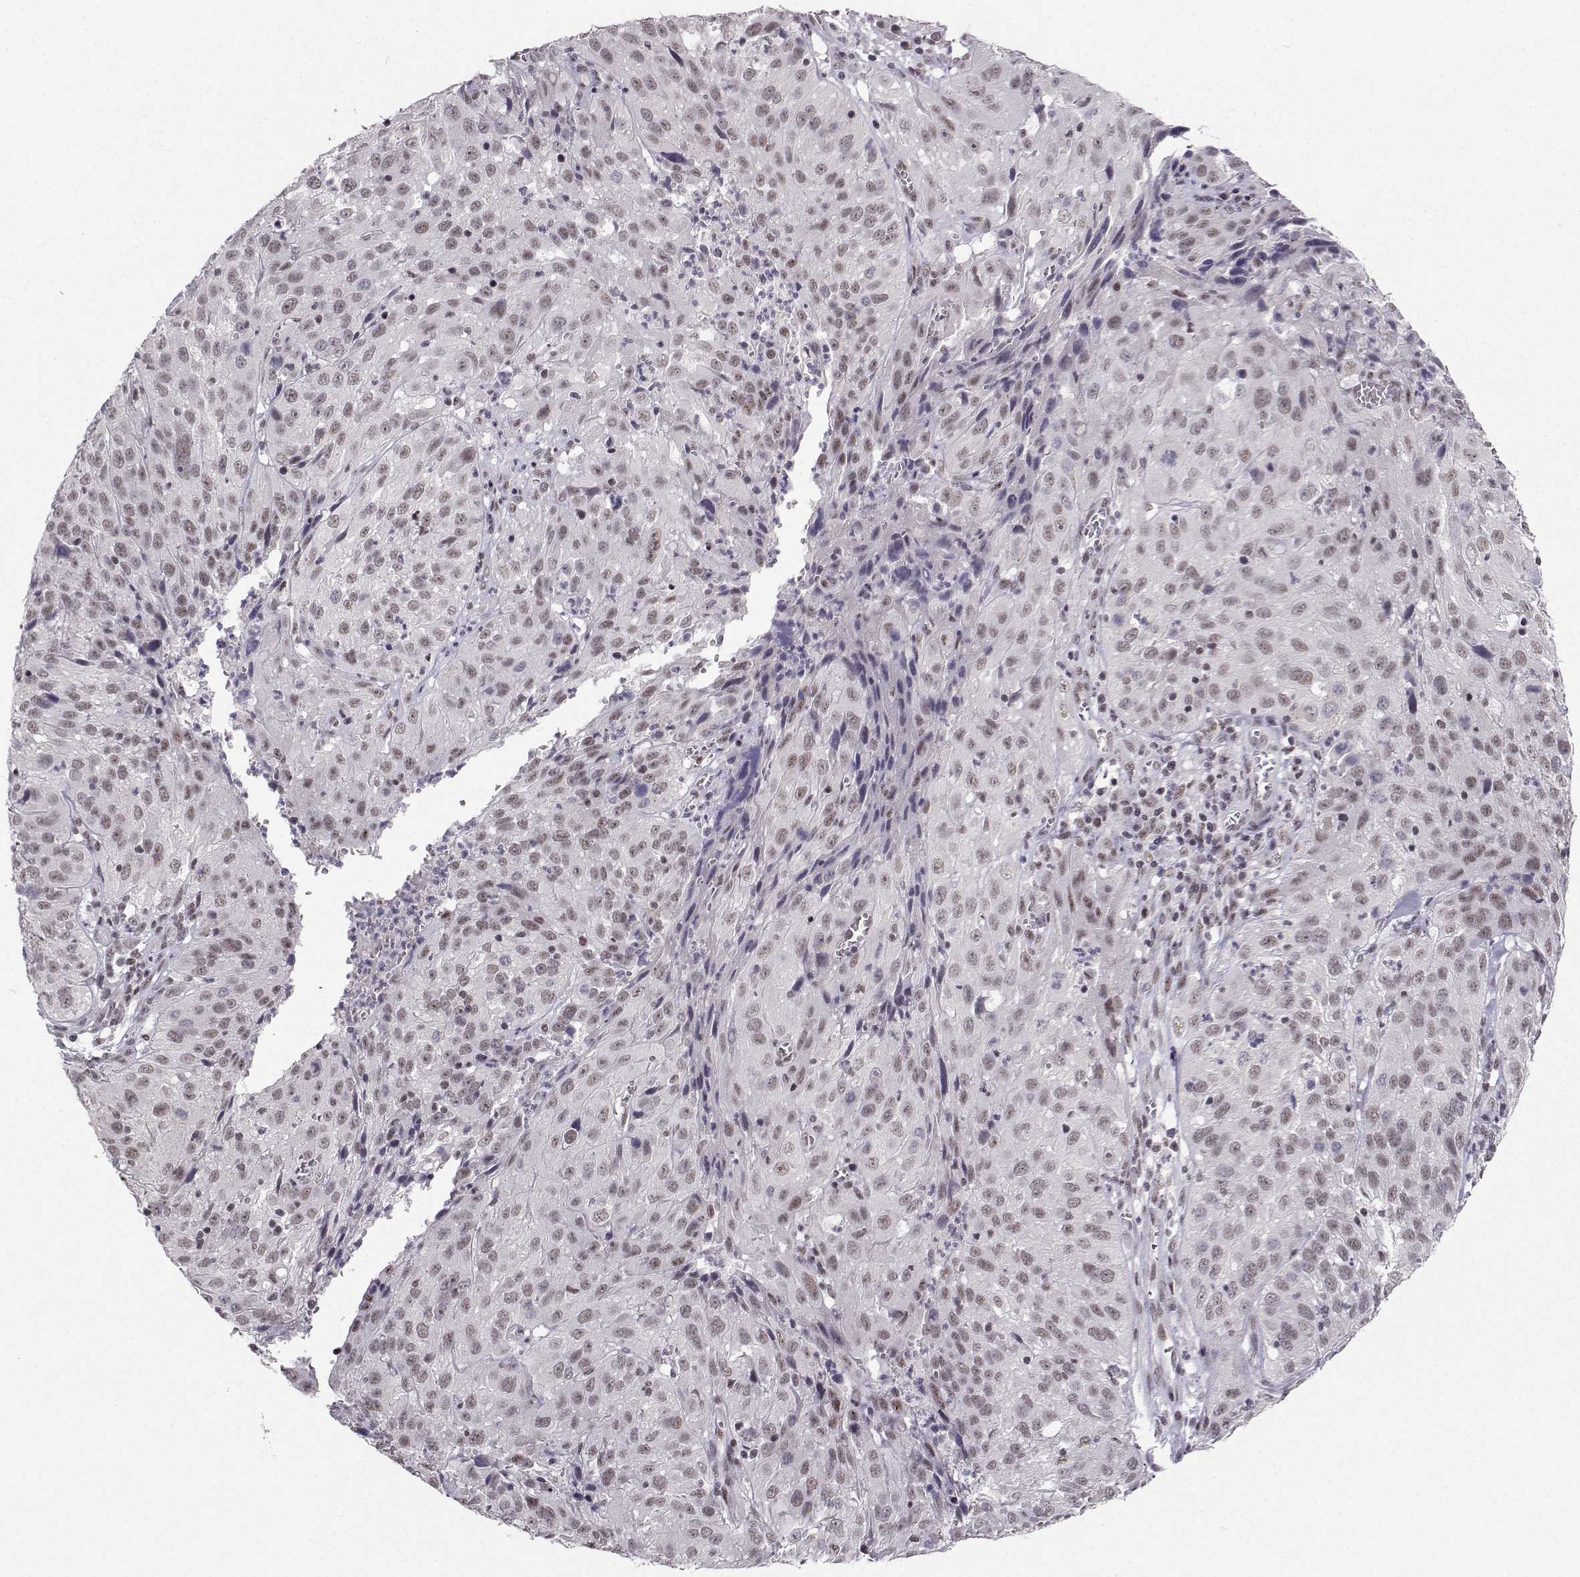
{"staining": {"intensity": "weak", "quantity": "25%-75%", "location": "nuclear"}, "tissue": "cervical cancer", "cell_type": "Tumor cells", "image_type": "cancer", "snomed": [{"axis": "morphology", "description": "Squamous cell carcinoma, NOS"}, {"axis": "topography", "description": "Cervix"}], "caption": "There is low levels of weak nuclear positivity in tumor cells of cervical cancer (squamous cell carcinoma), as demonstrated by immunohistochemical staining (brown color).", "gene": "LIN28A", "patient": {"sex": "female", "age": 32}}